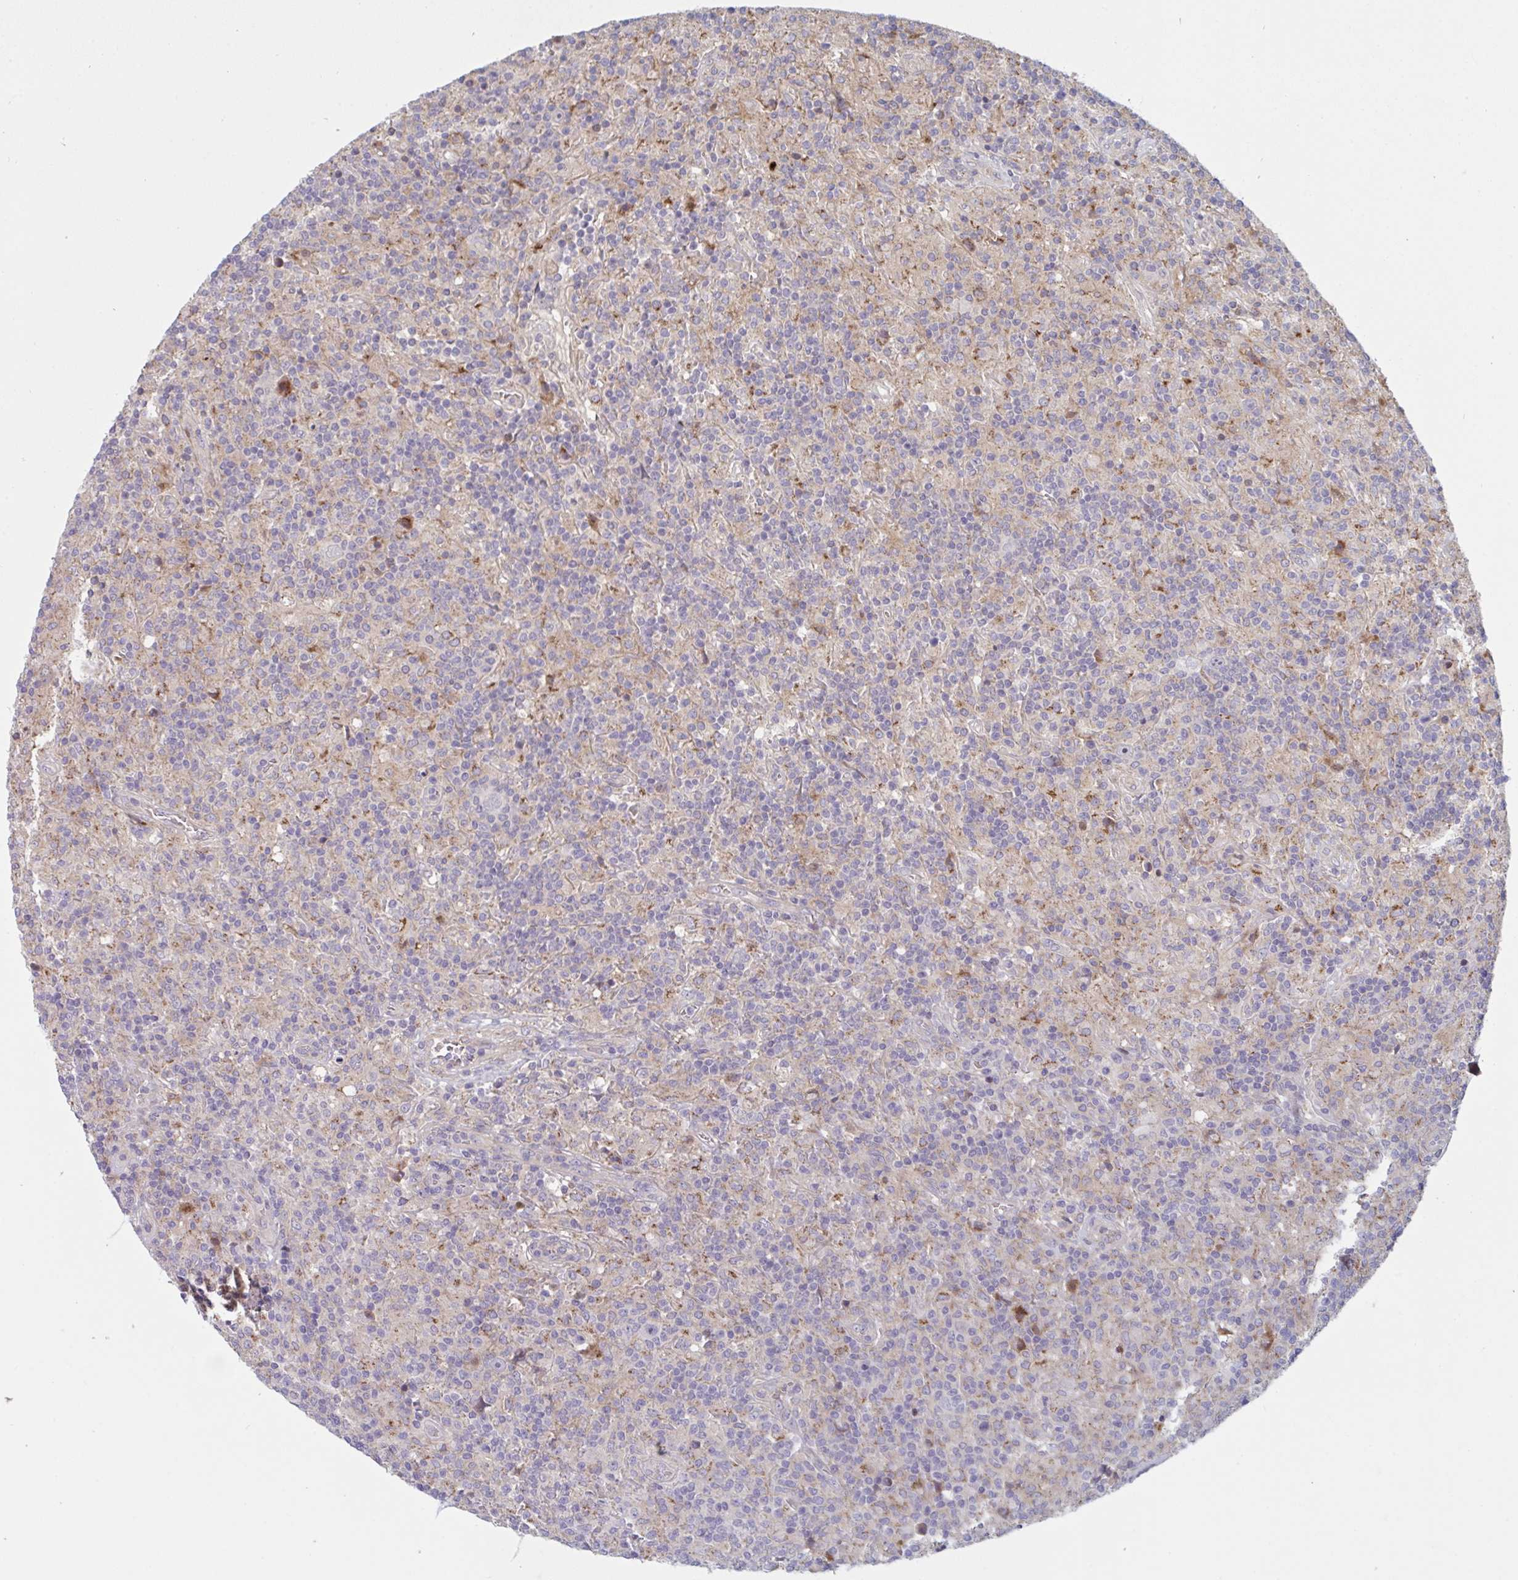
{"staining": {"intensity": "negative", "quantity": "none", "location": "none"}, "tissue": "lymphoma", "cell_type": "Tumor cells", "image_type": "cancer", "snomed": [{"axis": "morphology", "description": "Hodgkin's disease, NOS"}, {"axis": "topography", "description": "Lymph node"}], "caption": "Image shows no protein staining in tumor cells of Hodgkin's disease tissue.", "gene": "TNFSF4", "patient": {"sex": "male", "age": 70}}